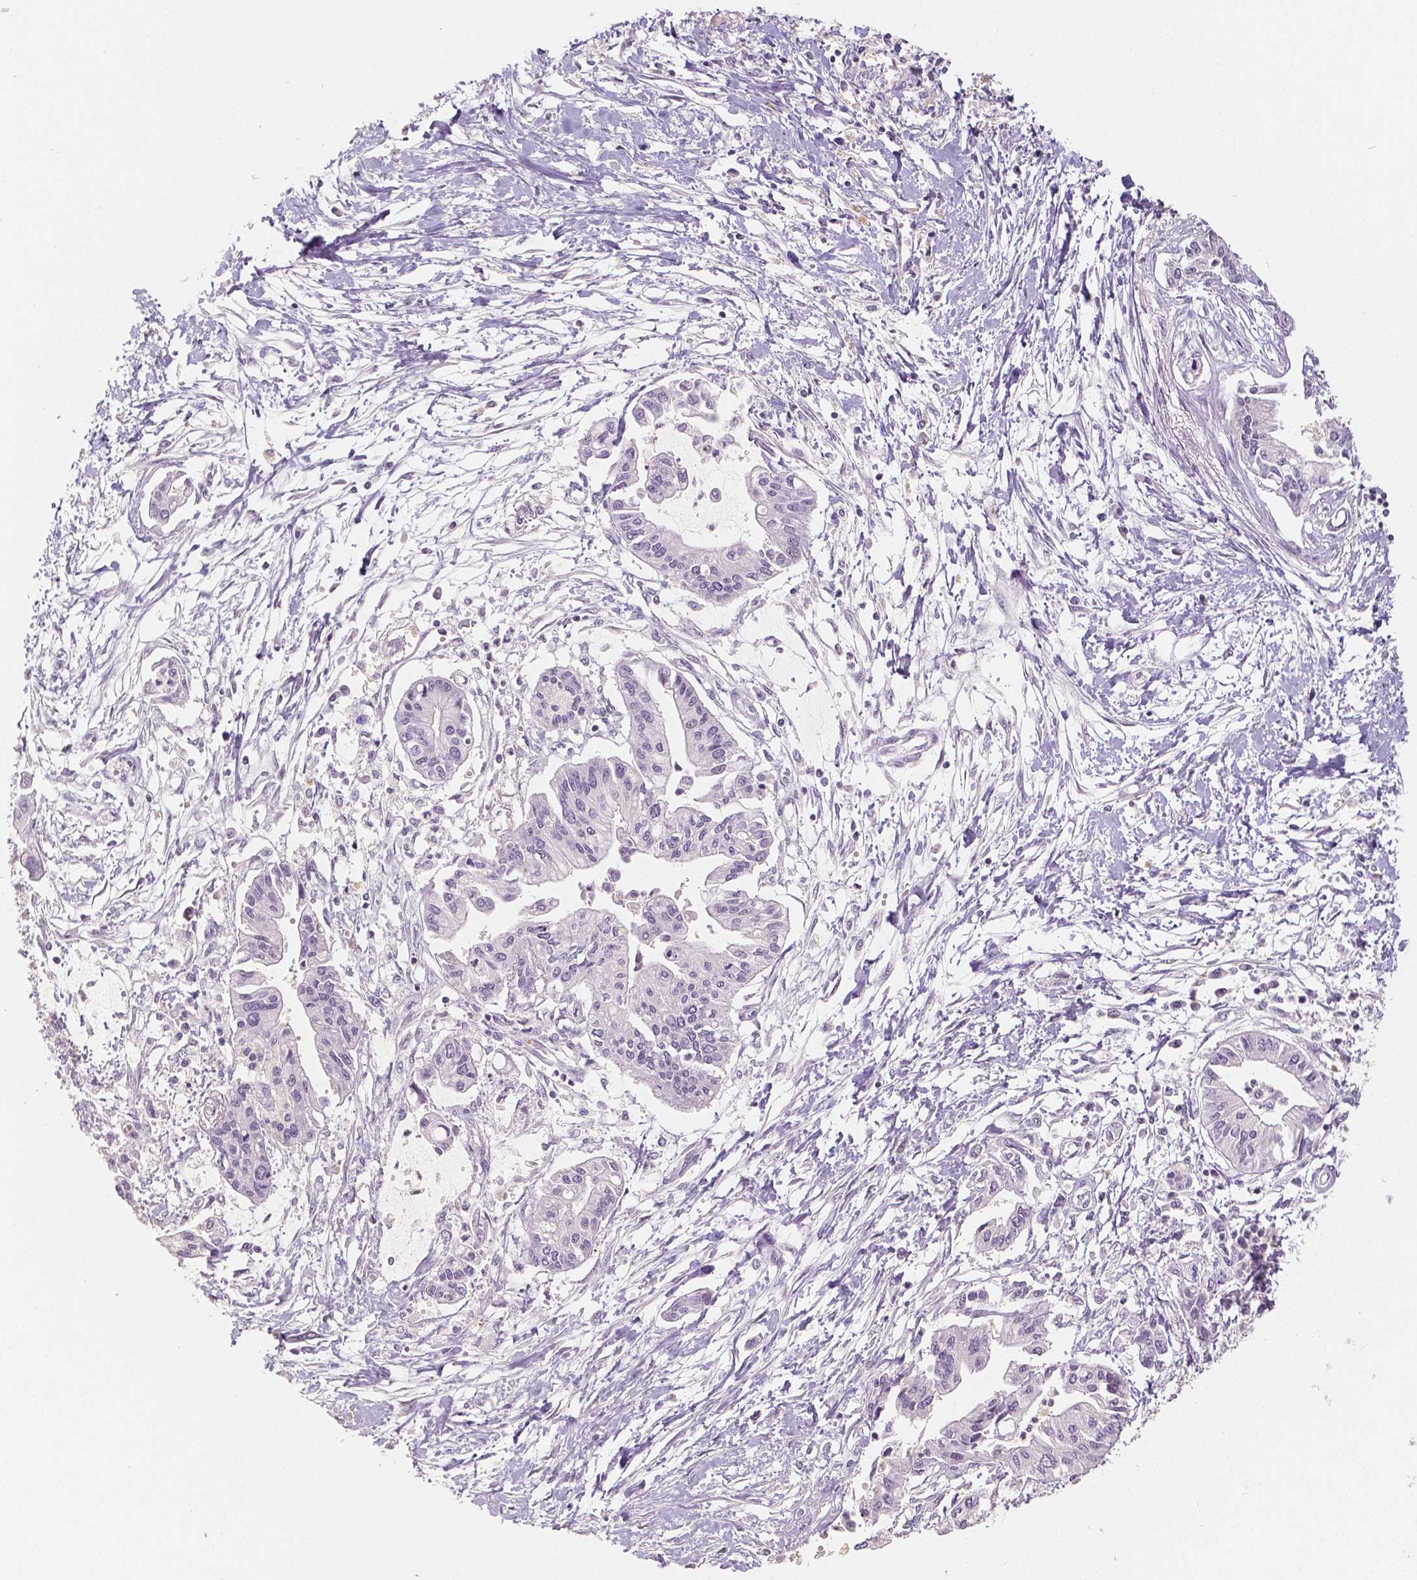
{"staining": {"intensity": "negative", "quantity": "none", "location": "none"}, "tissue": "pancreatic cancer", "cell_type": "Tumor cells", "image_type": "cancer", "snomed": [{"axis": "morphology", "description": "Adenocarcinoma, NOS"}, {"axis": "topography", "description": "Pancreas"}], "caption": "Micrograph shows no protein positivity in tumor cells of adenocarcinoma (pancreatic) tissue.", "gene": "KDM5B", "patient": {"sex": "male", "age": 60}}